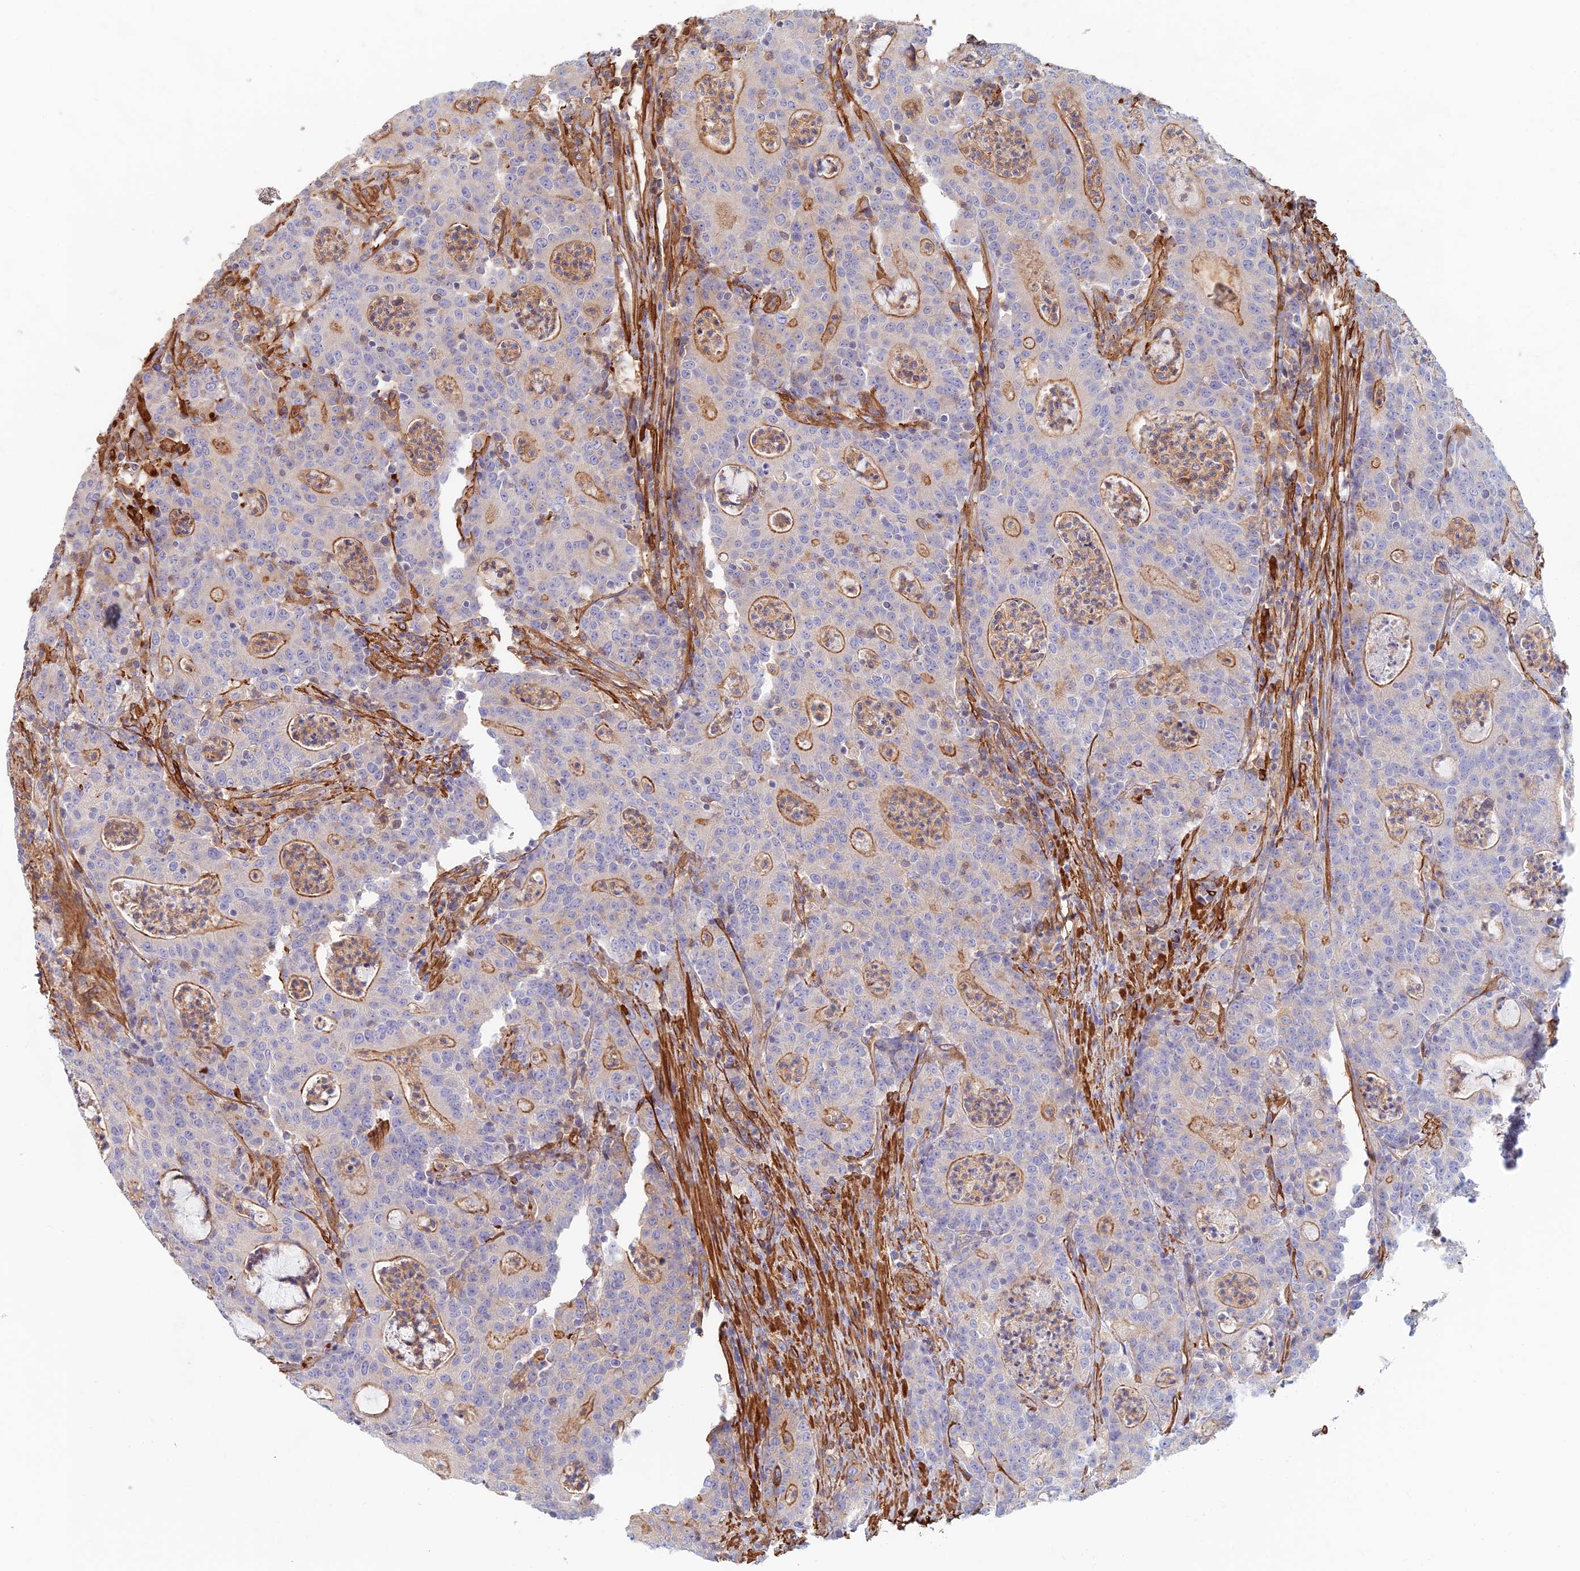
{"staining": {"intensity": "moderate", "quantity": "25%-75%", "location": "cytoplasmic/membranous"}, "tissue": "colorectal cancer", "cell_type": "Tumor cells", "image_type": "cancer", "snomed": [{"axis": "morphology", "description": "Adenocarcinoma, NOS"}, {"axis": "topography", "description": "Colon"}], "caption": "Immunohistochemistry (IHC) of colorectal cancer (adenocarcinoma) reveals medium levels of moderate cytoplasmic/membranous positivity in approximately 25%-75% of tumor cells.", "gene": "PAK4", "patient": {"sex": "male", "age": 83}}